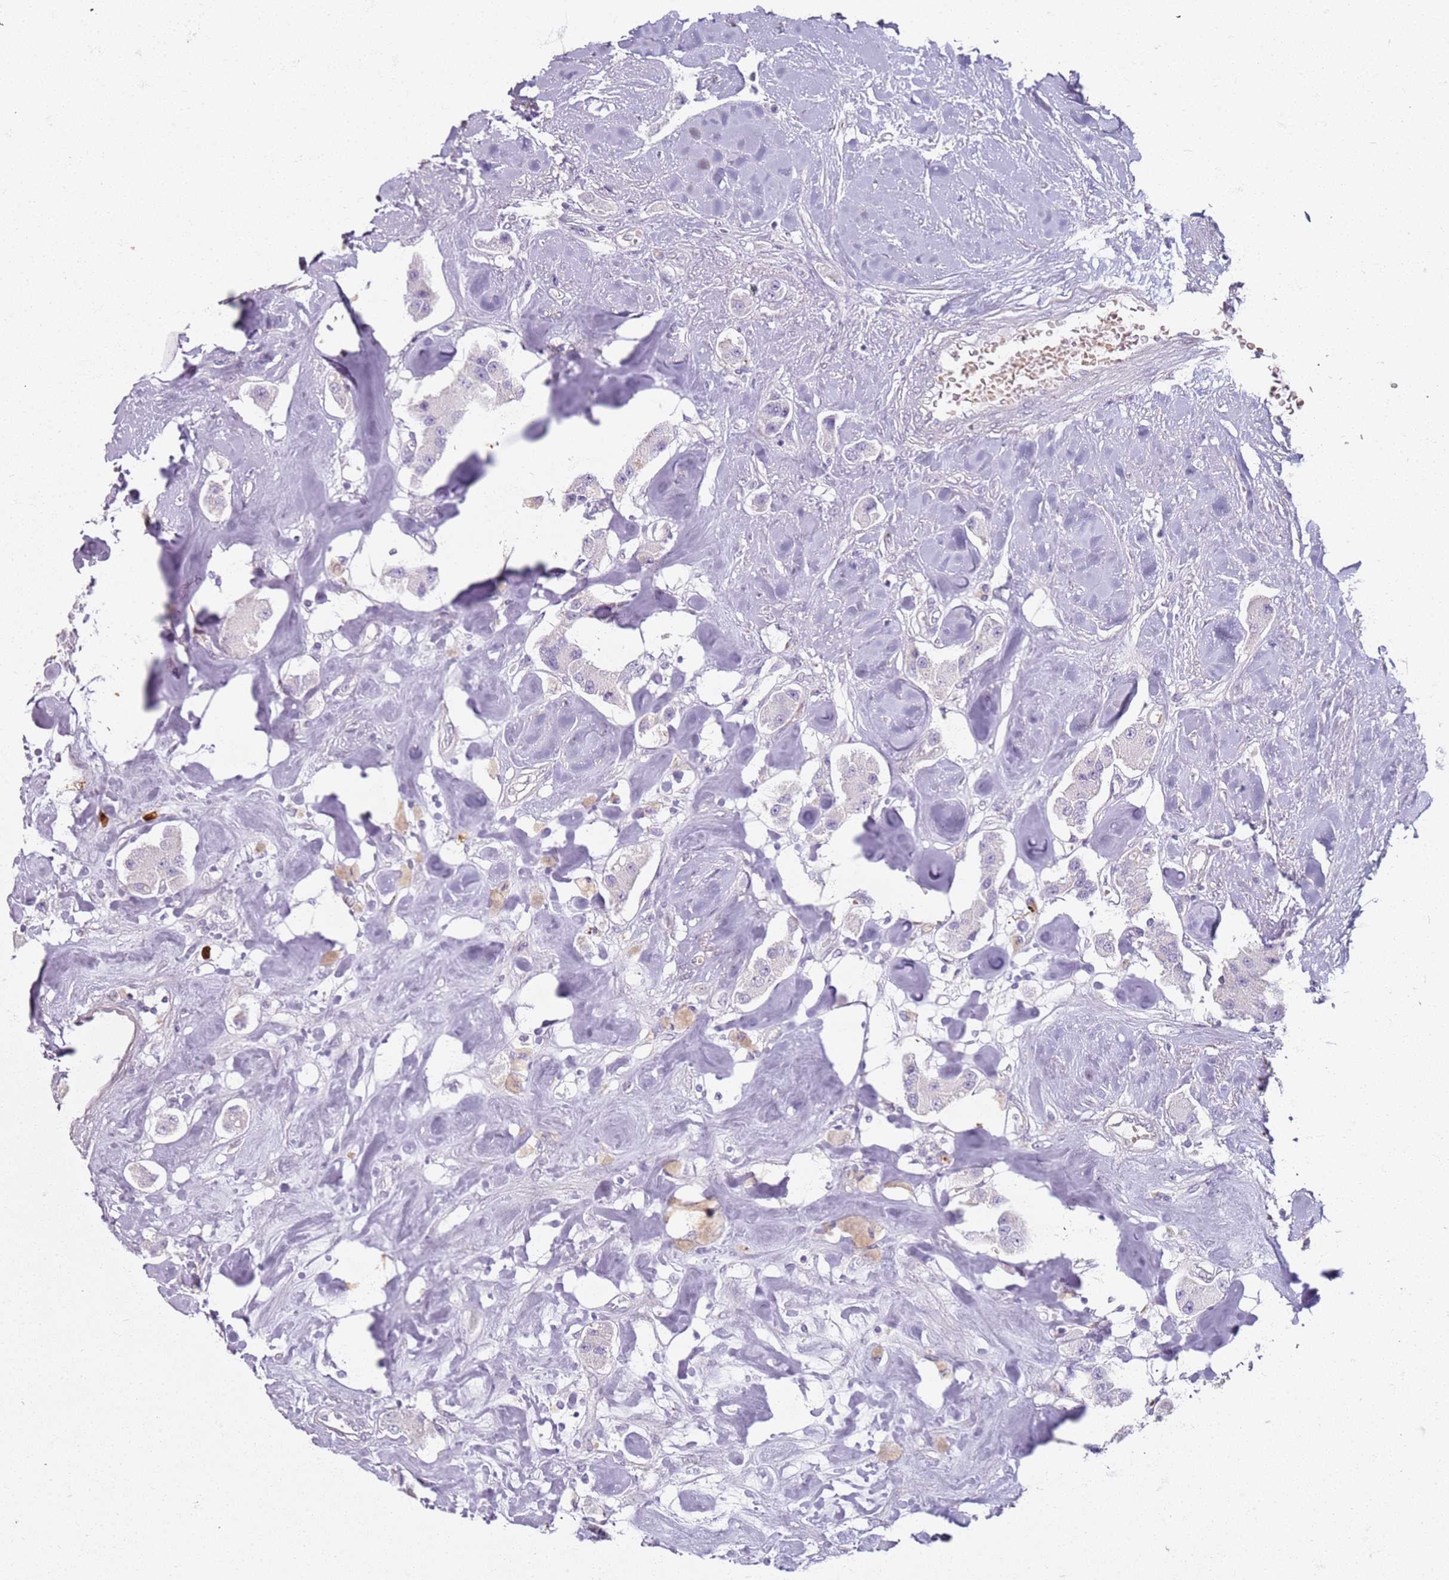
{"staining": {"intensity": "negative", "quantity": "none", "location": "none"}, "tissue": "carcinoid", "cell_type": "Tumor cells", "image_type": "cancer", "snomed": [{"axis": "morphology", "description": "Carcinoid, malignant, NOS"}, {"axis": "topography", "description": "Pancreas"}], "caption": "A high-resolution micrograph shows immunohistochemistry staining of carcinoid (malignant), which displays no significant expression in tumor cells. Nuclei are stained in blue.", "gene": "CD40LG", "patient": {"sex": "male", "age": 41}}